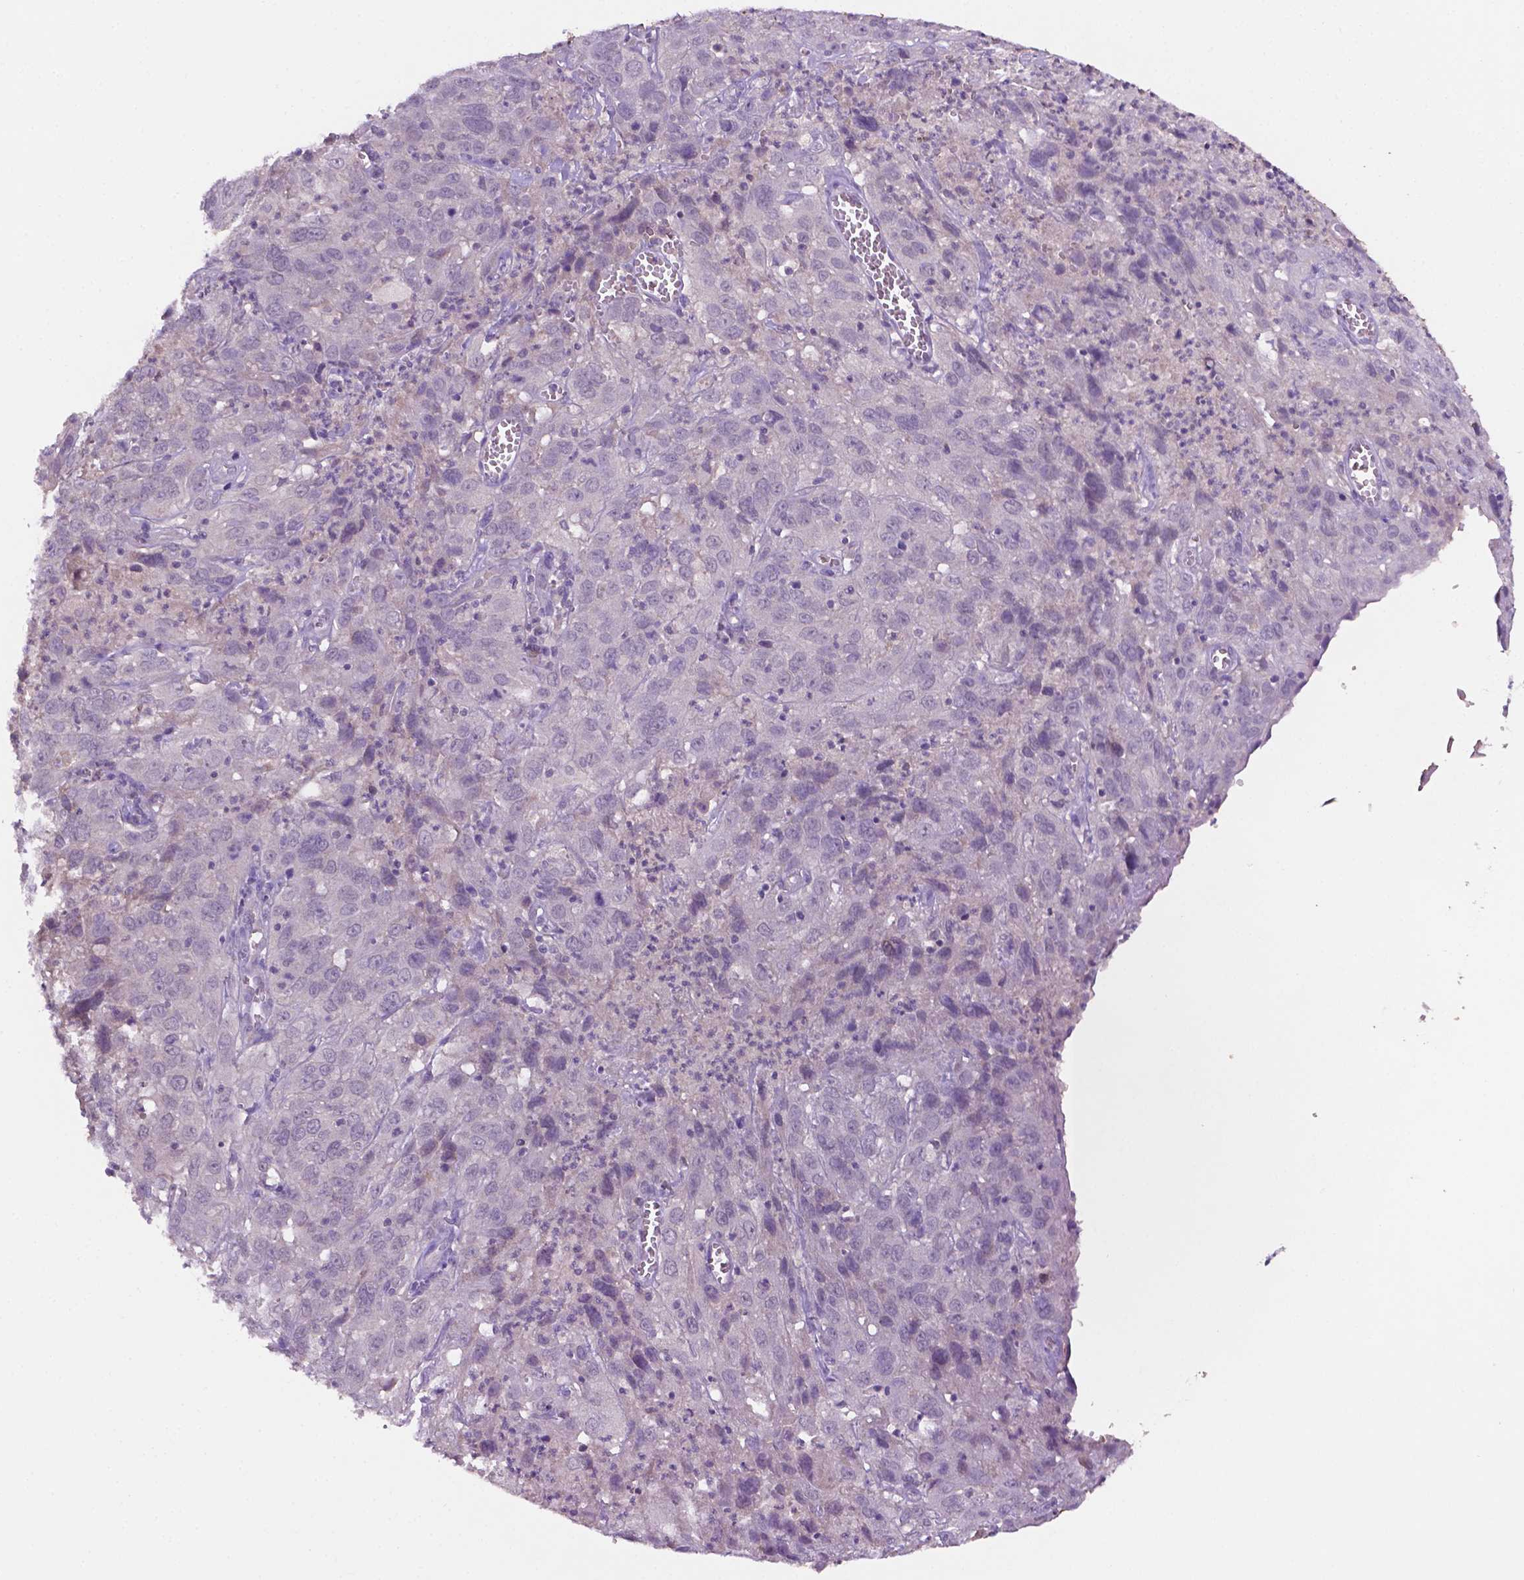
{"staining": {"intensity": "negative", "quantity": "none", "location": "none"}, "tissue": "cervical cancer", "cell_type": "Tumor cells", "image_type": "cancer", "snomed": [{"axis": "morphology", "description": "Squamous cell carcinoma, NOS"}, {"axis": "topography", "description": "Cervix"}], "caption": "A high-resolution photomicrograph shows IHC staining of cervical squamous cell carcinoma, which demonstrates no significant positivity in tumor cells.", "gene": "FBLN1", "patient": {"sex": "female", "age": 32}}